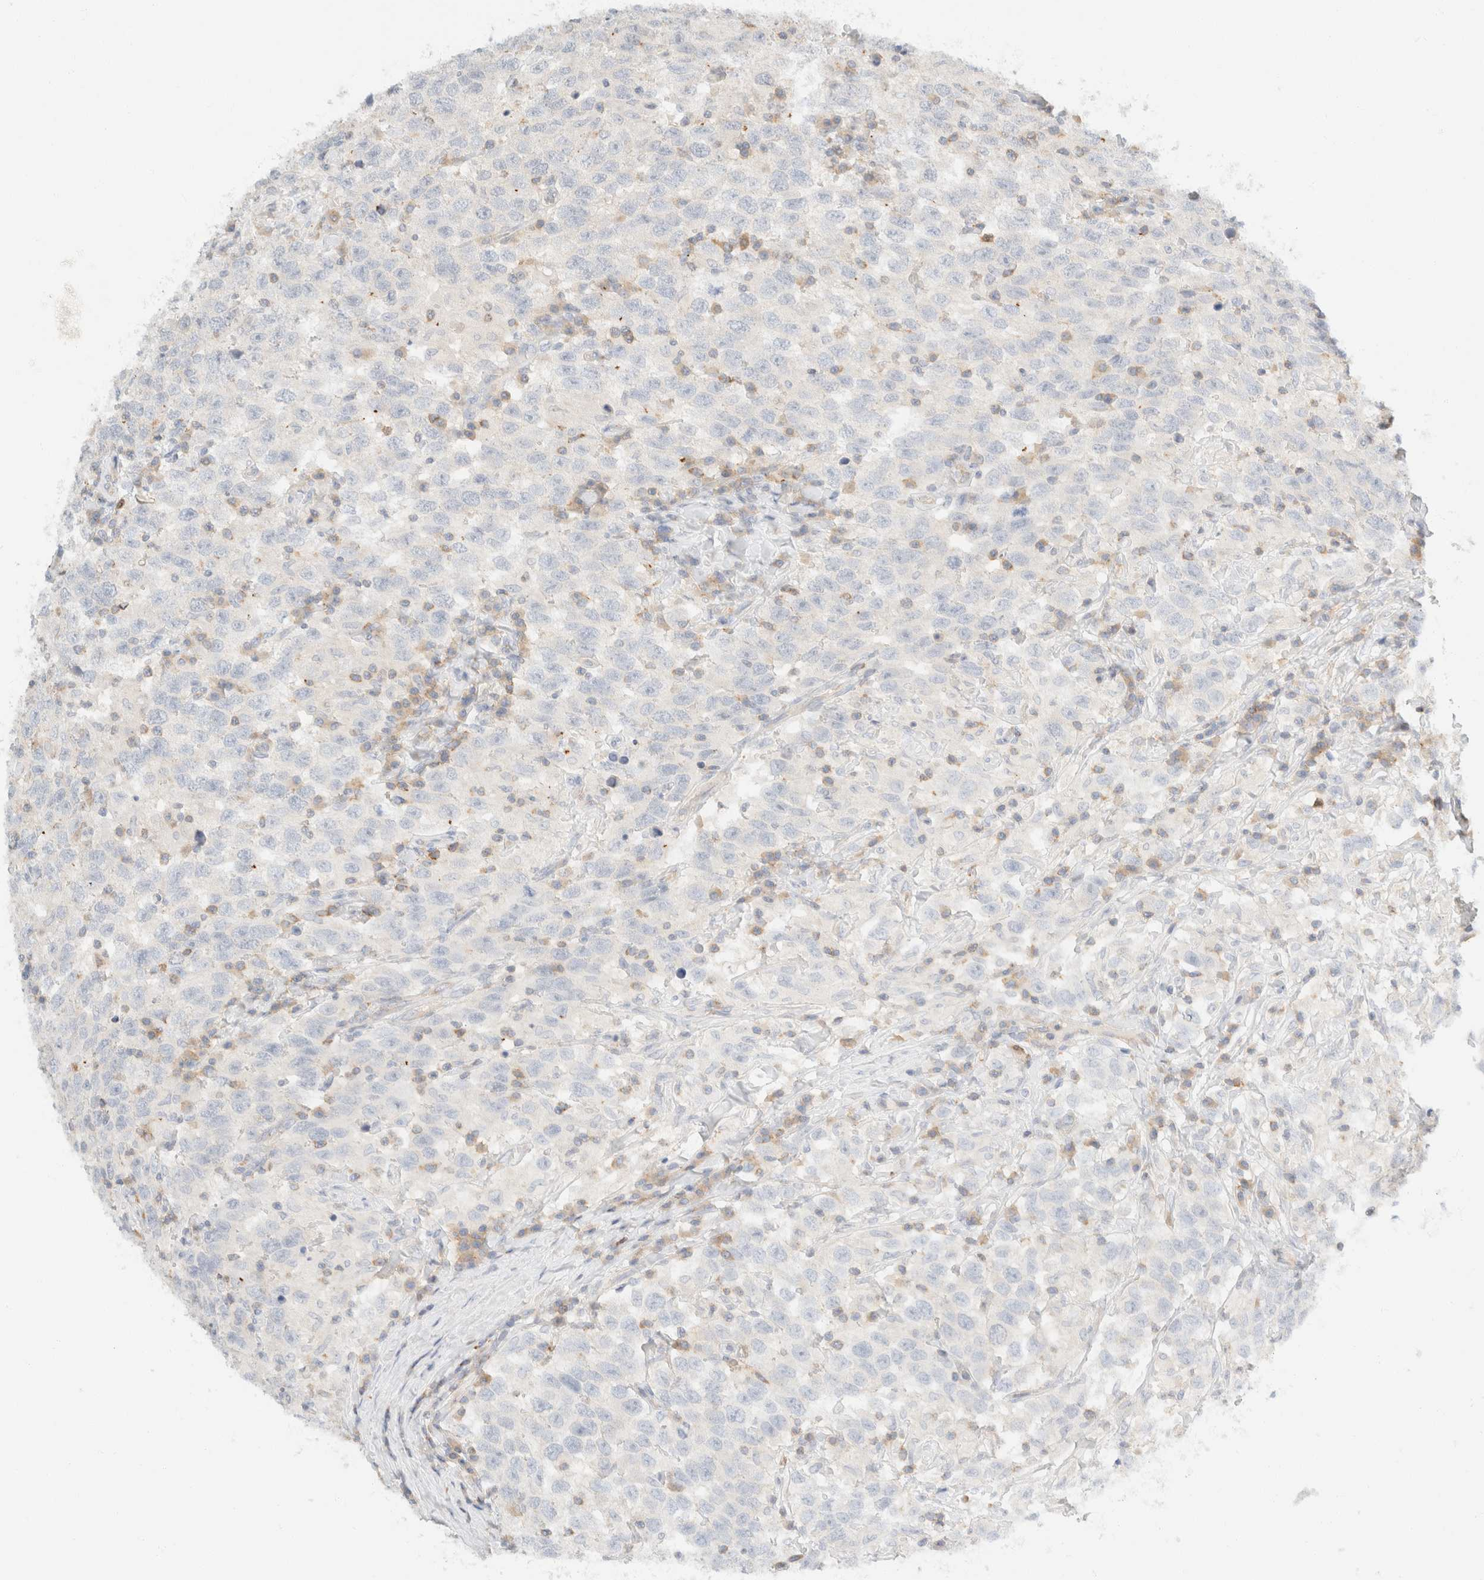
{"staining": {"intensity": "negative", "quantity": "none", "location": "none"}, "tissue": "testis cancer", "cell_type": "Tumor cells", "image_type": "cancer", "snomed": [{"axis": "morphology", "description": "Seminoma, NOS"}, {"axis": "topography", "description": "Testis"}], "caption": "Testis seminoma was stained to show a protein in brown. There is no significant staining in tumor cells. (Stains: DAB immunohistochemistry with hematoxylin counter stain, Microscopy: brightfield microscopy at high magnification).", "gene": "SH3GLB2", "patient": {"sex": "male", "age": 41}}